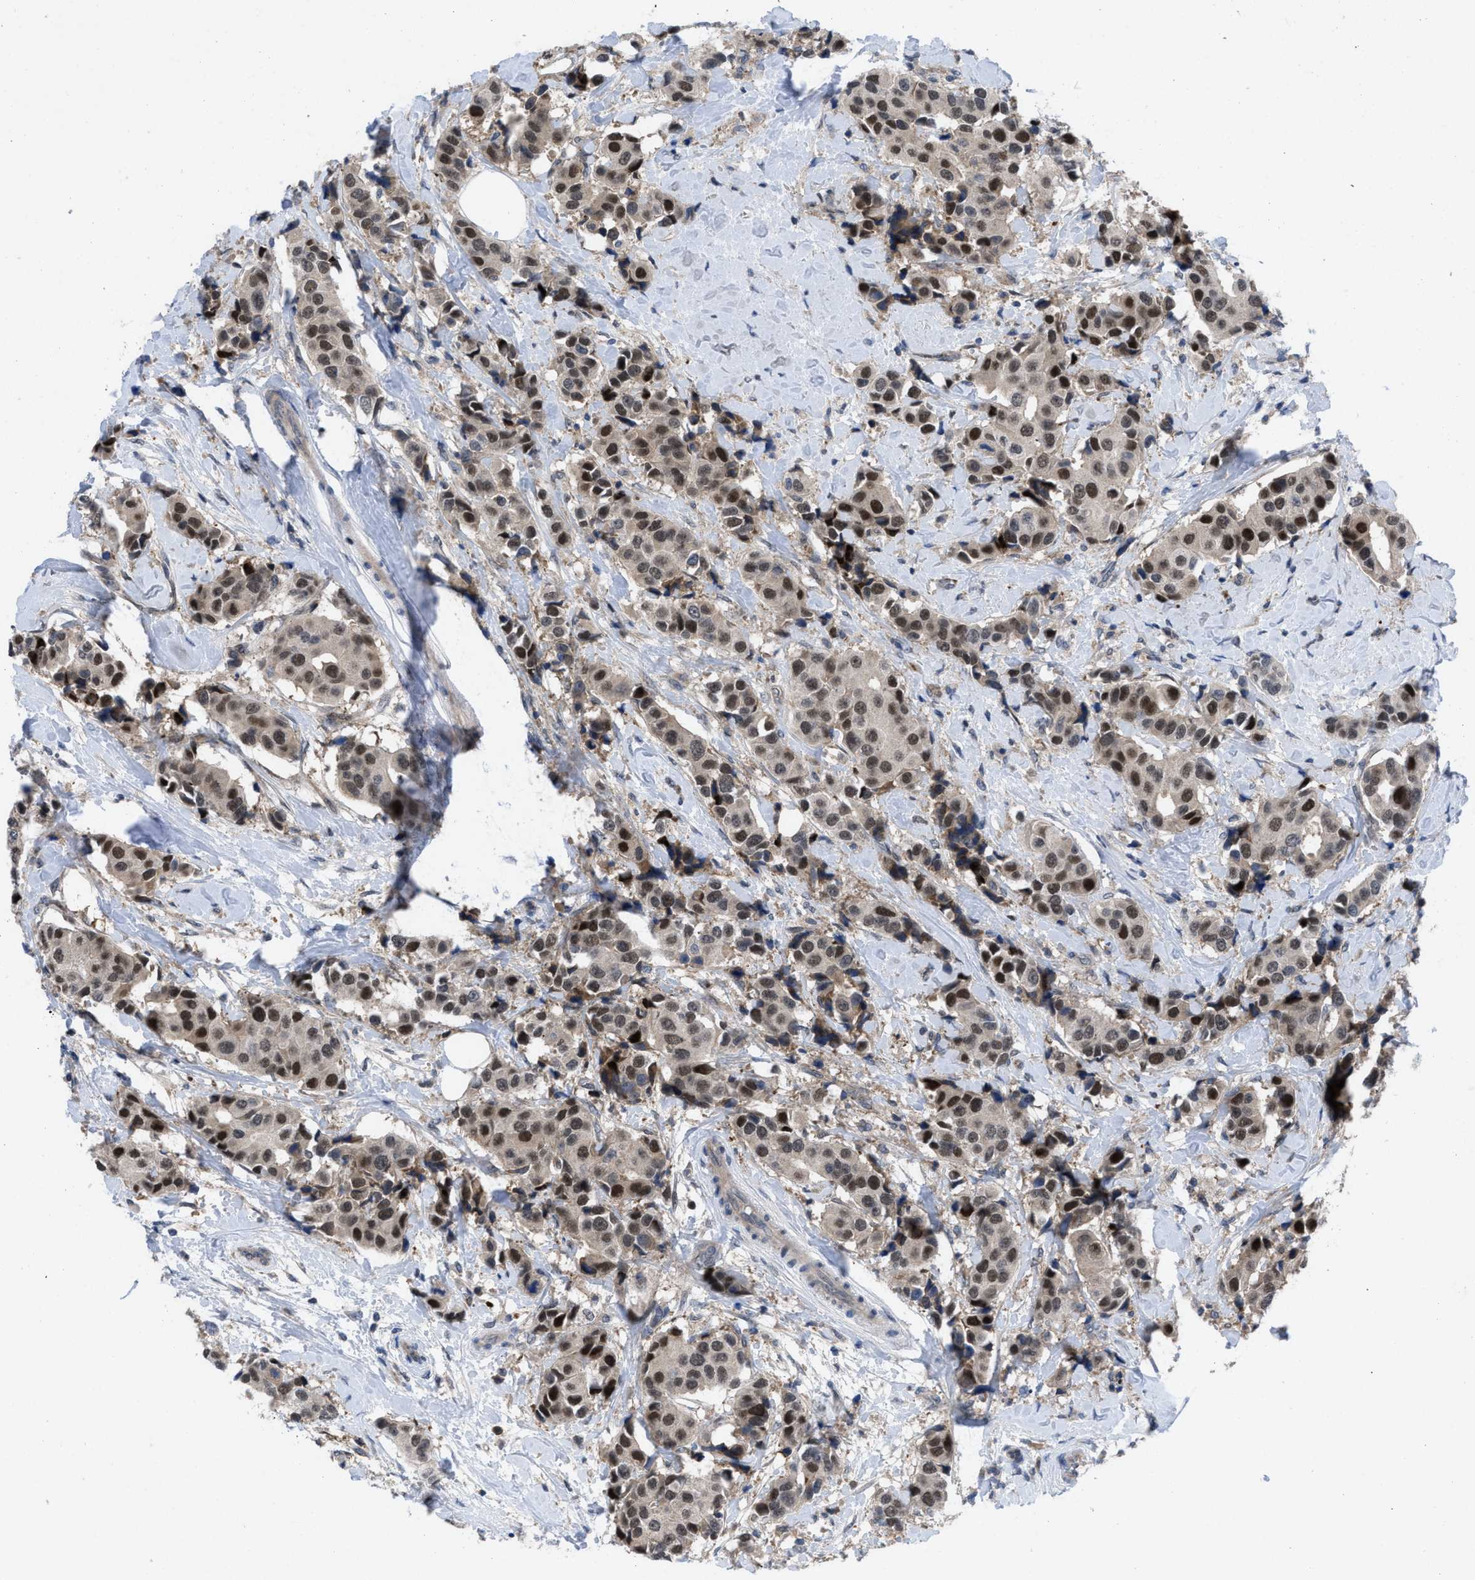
{"staining": {"intensity": "moderate", "quantity": ">75%", "location": "nuclear"}, "tissue": "breast cancer", "cell_type": "Tumor cells", "image_type": "cancer", "snomed": [{"axis": "morphology", "description": "Normal tissue, NOS"}, {"axis": "morphology", "description": "Duct carcinoma"}, {"axis": "topography", "description": "Breast"}], "caption": "This is a histology image of immunohistochemistry (IHC) staining of invasive ductal carcinoma (breast), which shows moderate positivity in the nuclear of tumor cells.", "gene": "IL17RE", "patient": {"sex": "female", "age": 39}}